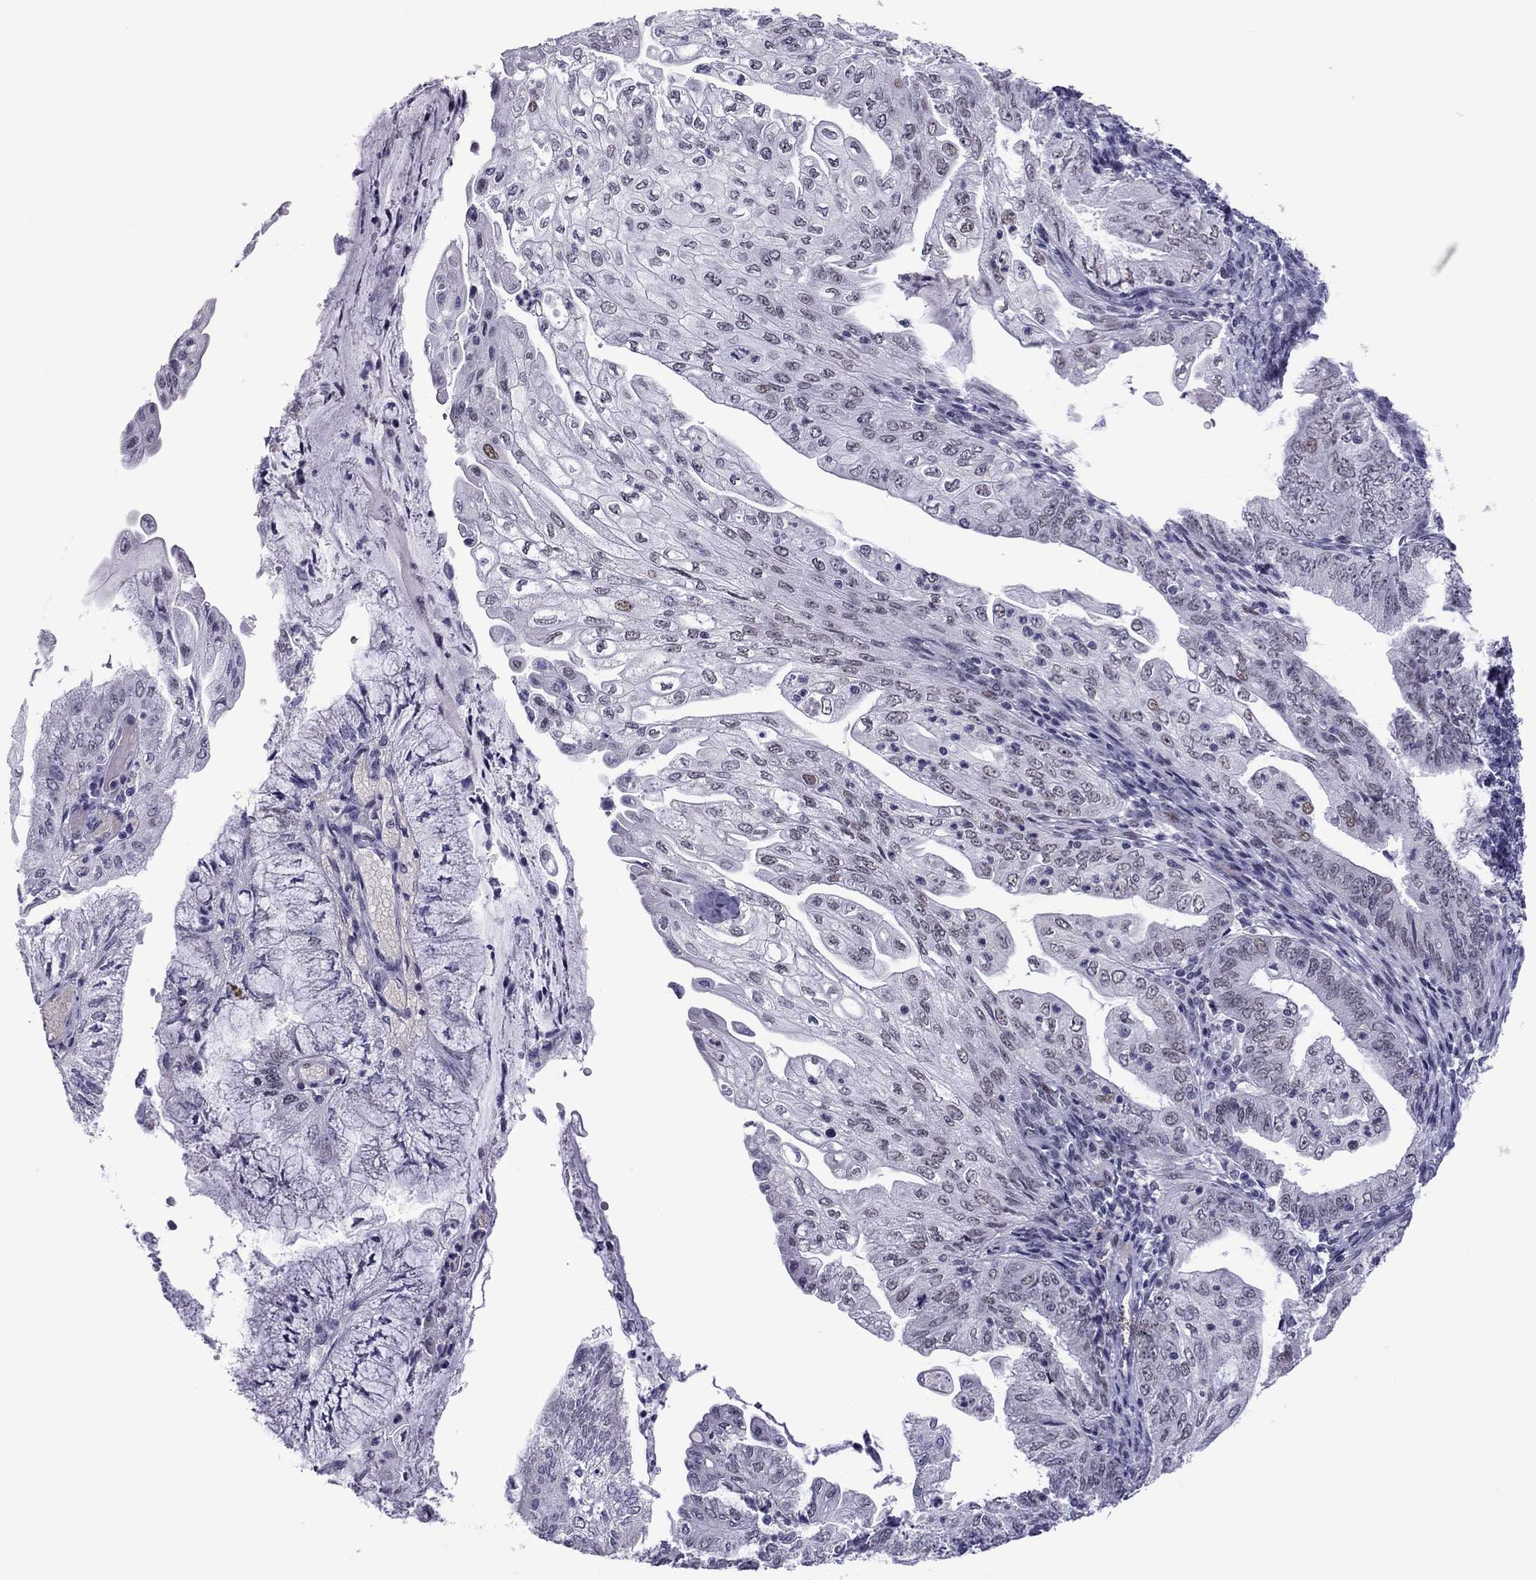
{"staining": {"intensity": "weak", "quantity": "<25%", "location": "nuclear"}, "tissue": "endometrial cancer", "cell_type": "Tumor cells", "image_type": "cancer", "snomed": [{"axis": "morphology", "description": "Adenocarcinoma, NOS"}, {"axis": "topography", "description": "Endometrium"}], "caption": "IHC of human endometrial cancer shows no expression in tumor cells.", "gene": "MYLK3", "patient": {"sex": "female", "age": 55}}